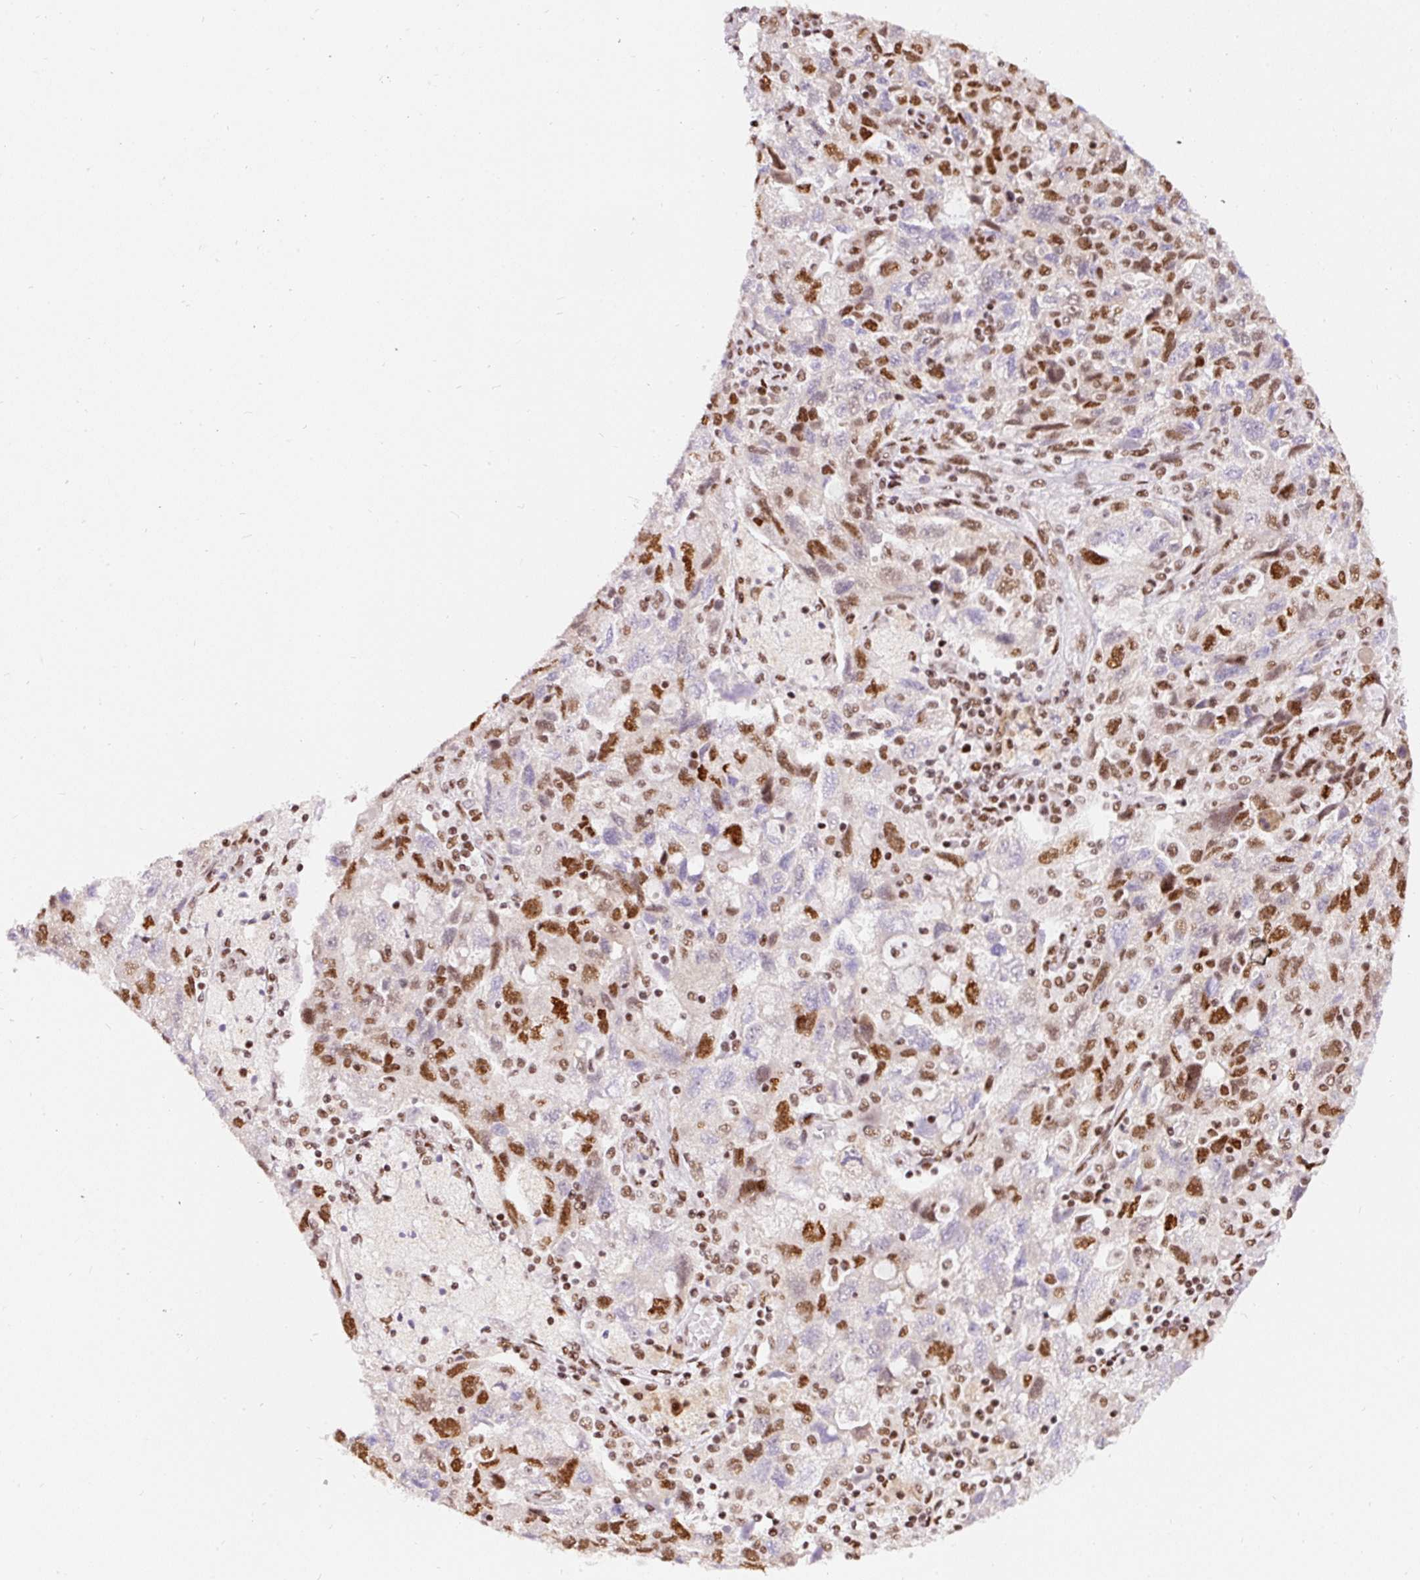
{"staining": {"intensity": "strong", "quantity": "25%-75%", "location": "nuclear"}, "tissue": "ovarian cancer", "cell_type": "Tumor cells", "image_type": "cancer", "snomed": [{"axis": "morphology", "description": "Carcinoma, NOS"}, {"axis": "morphology", "description": "Cystadenocarcinoma, serous, NOS"}, {"axis": "topography", "description": "Ovary"}], "caption": "Human ovarian carcinoma stained for a protein (brown) demonstrates strong nuclear positive expression in approximately 25%-75% of tumor cells.", "gene": "HNRNPC", "patient": {"sex": "female", "age": 69}}